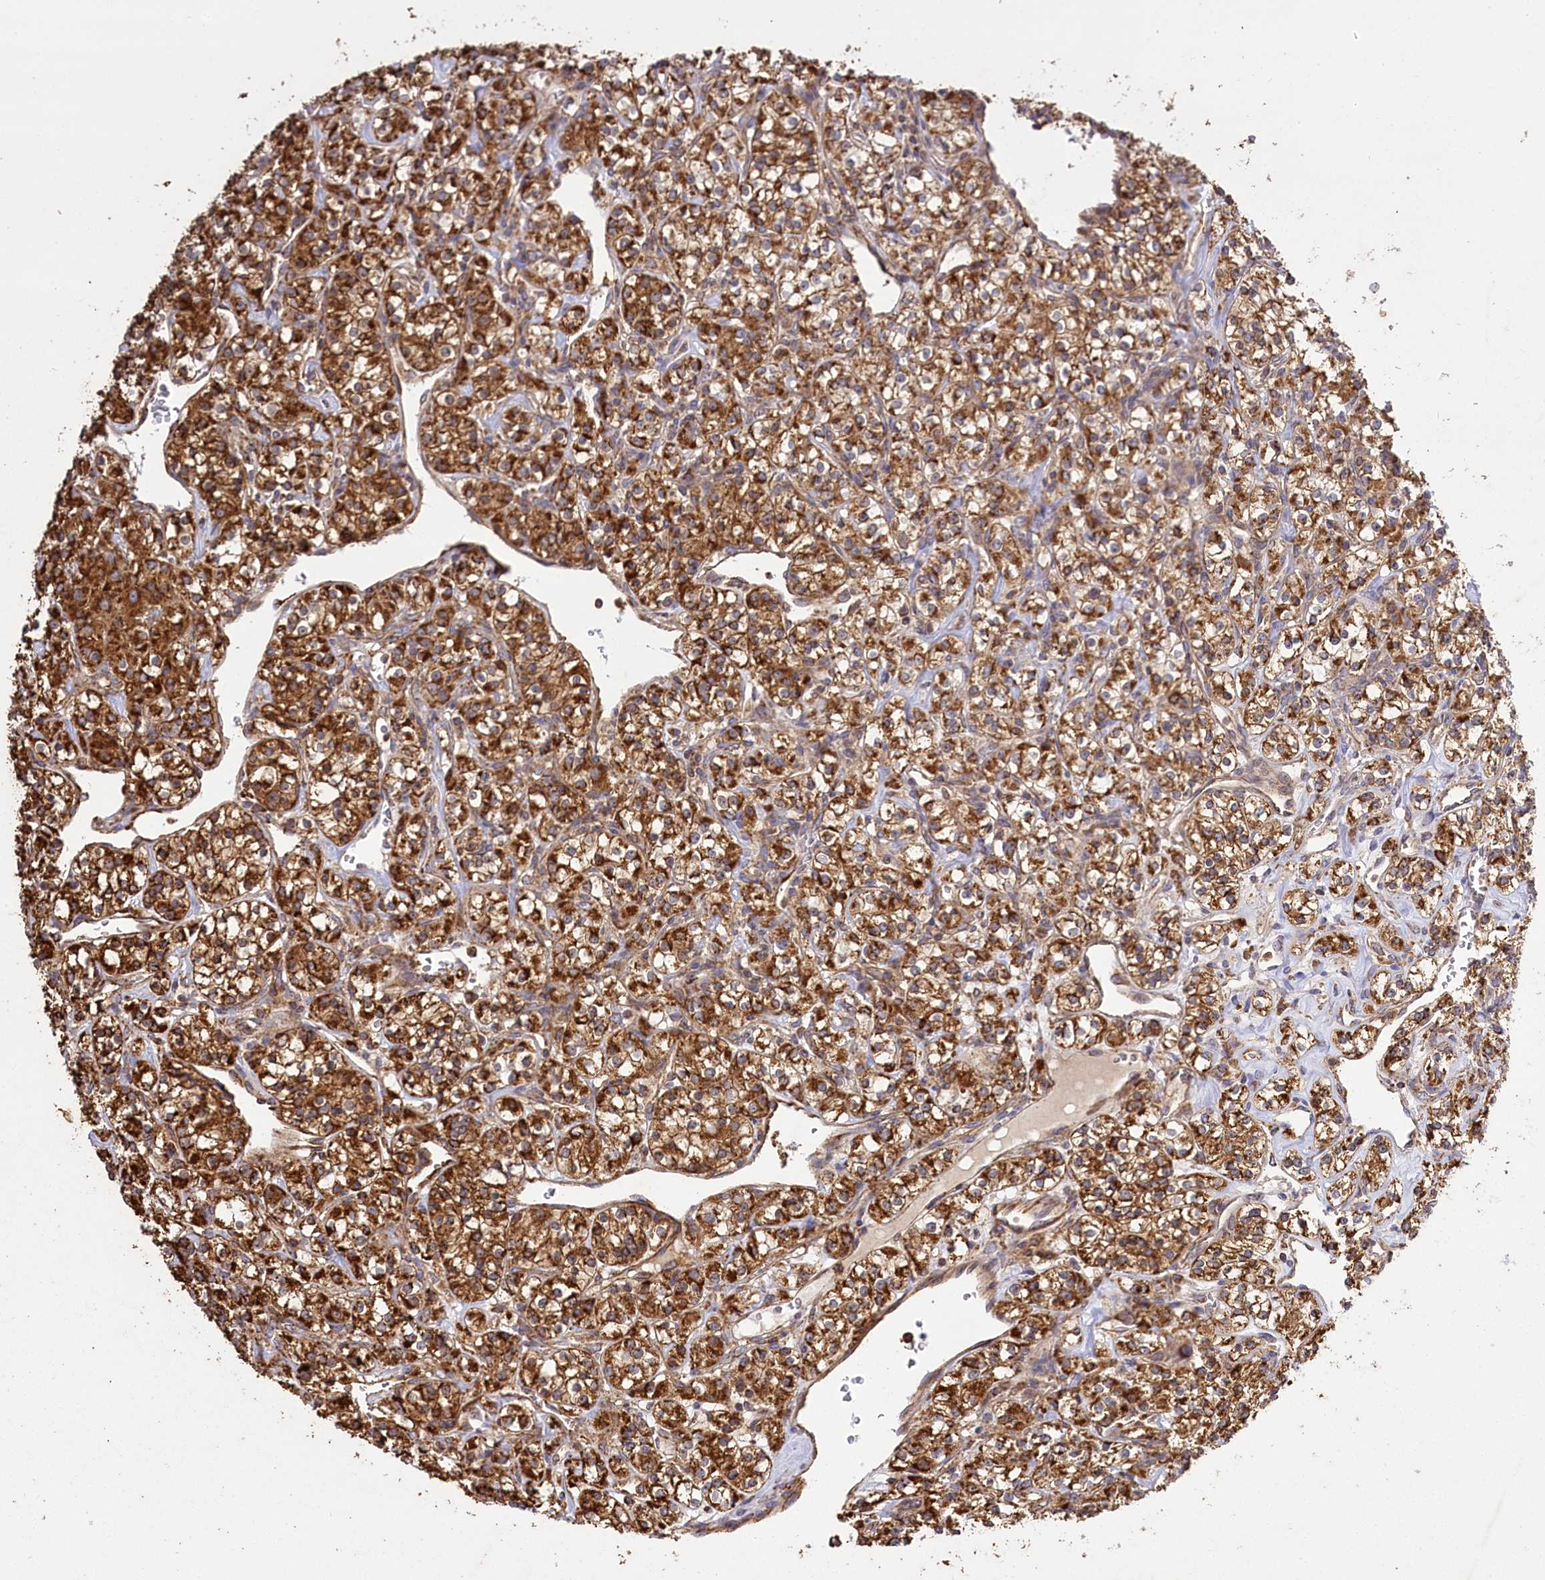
{"staining": {"intensity": "strong", "quantity": ">75%", "location": "cytoplasmic/membranous"}, "tissue": "renal cancer", "cell_type": "Tumor cells", "image_type": "cancer", "snomed": [{"axis": "morphology", "description": "Adenocarcinoma, NOS"}, {"axis": "topography", "description": "Kidney"}], "caption": "Brown immunohistochemical staining in human renal adenocarcinoma displays strong cytoplasmic/membranous staining in approximately >75% of tumor cells. The protein of interest is stained brown, and the nuclei are stained in blue (DAB IHC with brightfield microscopy, high magnification).", "gene": "CARD19", "patient": {"sex": "male", "age": 77}}